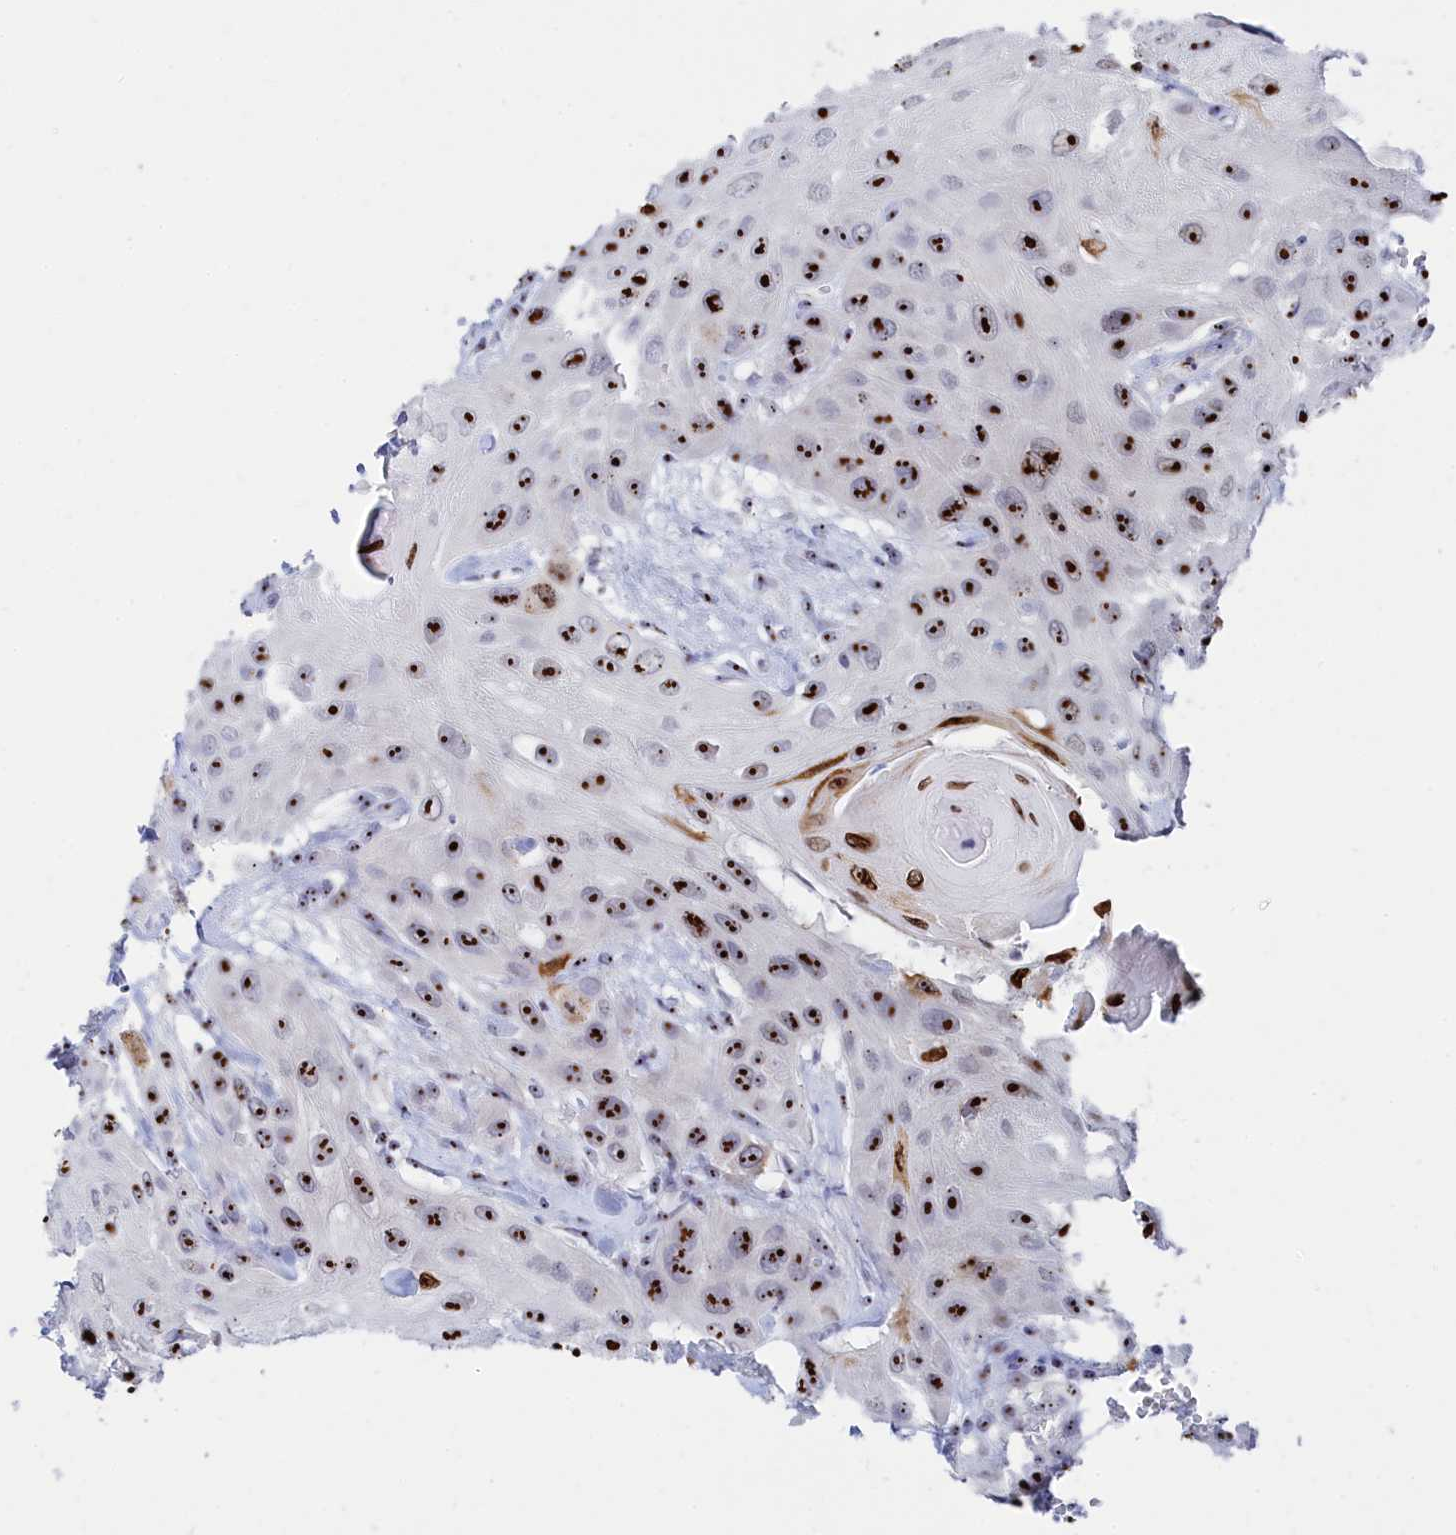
{"staining": {"intensity": "strong", "quantity": ">75%", "location": "cytoplasmic/membranous,nuclear"}, "tissue": "head and neck cancer", "cell_type": "Tumor cells", "image_type": "cancer", "snomed": [{"axis": "morphology", "description": "Squamous cell carcinoma, NOS"}, {"axis": "topography", "description": "Head-Neck"}], "caption": "The photomicrograph shows staining of head and neck cancer, revealing strong cytoplasmic/membranous and nuclear protein expression (brown color) within tumor cells.", "gene": "RSL1D1", "patient": {"sex": "male", "age": 81}}